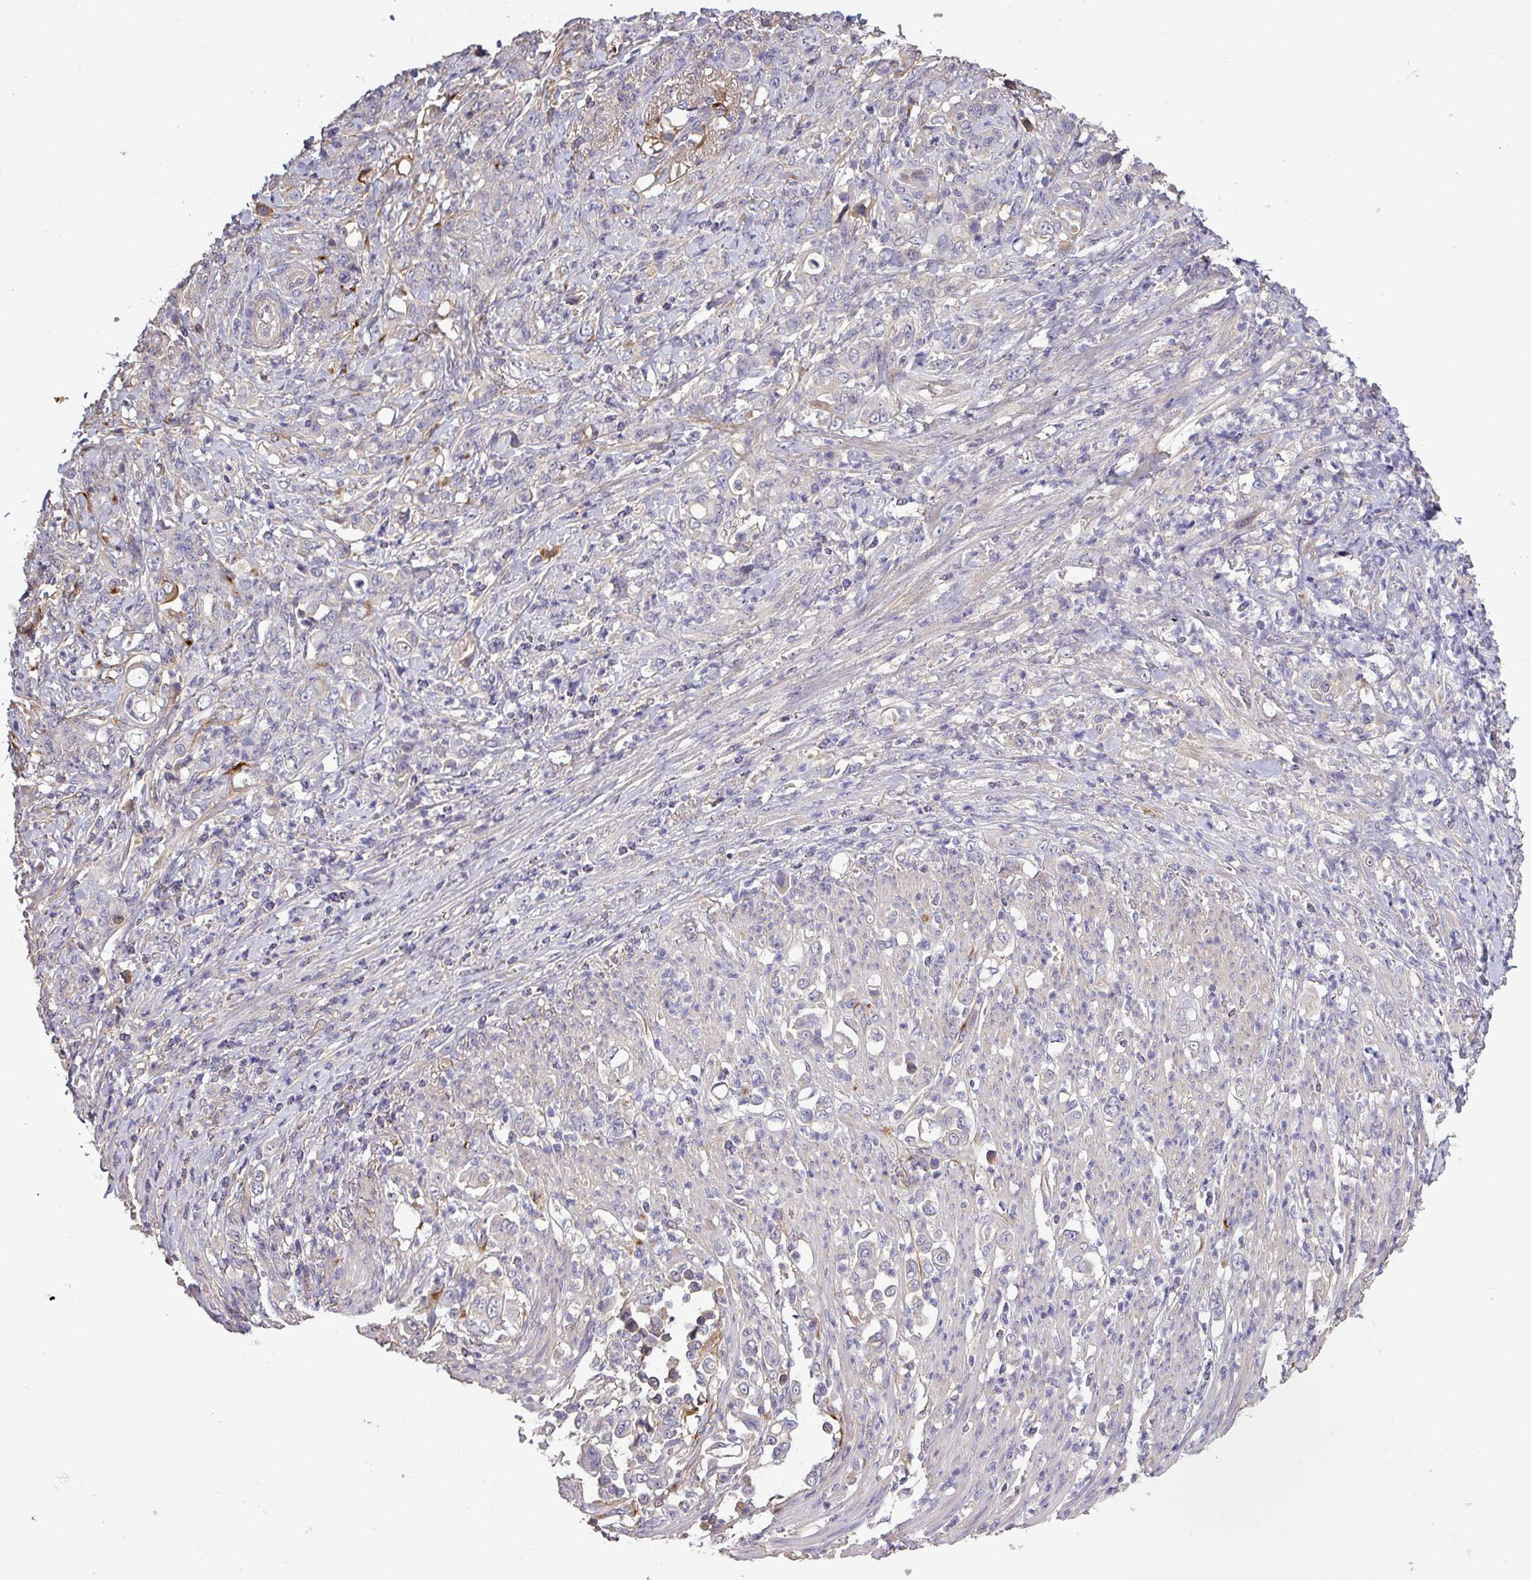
{"staining": {"intensity": "negative", "quantity": "none", "location": "none"}, "tissue": "stomach cancer", "cell_type": "Tumor cells", "image_type": "cancer", "snomed": [{"axis": "morphology", "description": "Normal tissue, NOS"}, {"axis": "morphology", "description": "Adenocarcinoma, NOS"}, {"axis": "topography", "description": "Stomach"}], "caption": "Immunohistochemistry histopathology image of stomach cancer stained for a protein (brown), which reveals no positivity in tumor cells. The staining was performed using DAB to visualize the protein expression in brown, while the nuclei were stained in blue with hematoxylin (Magnification: 20x).", "gene": "ISLR", "patient": {"sex": "female", "age": 79}}